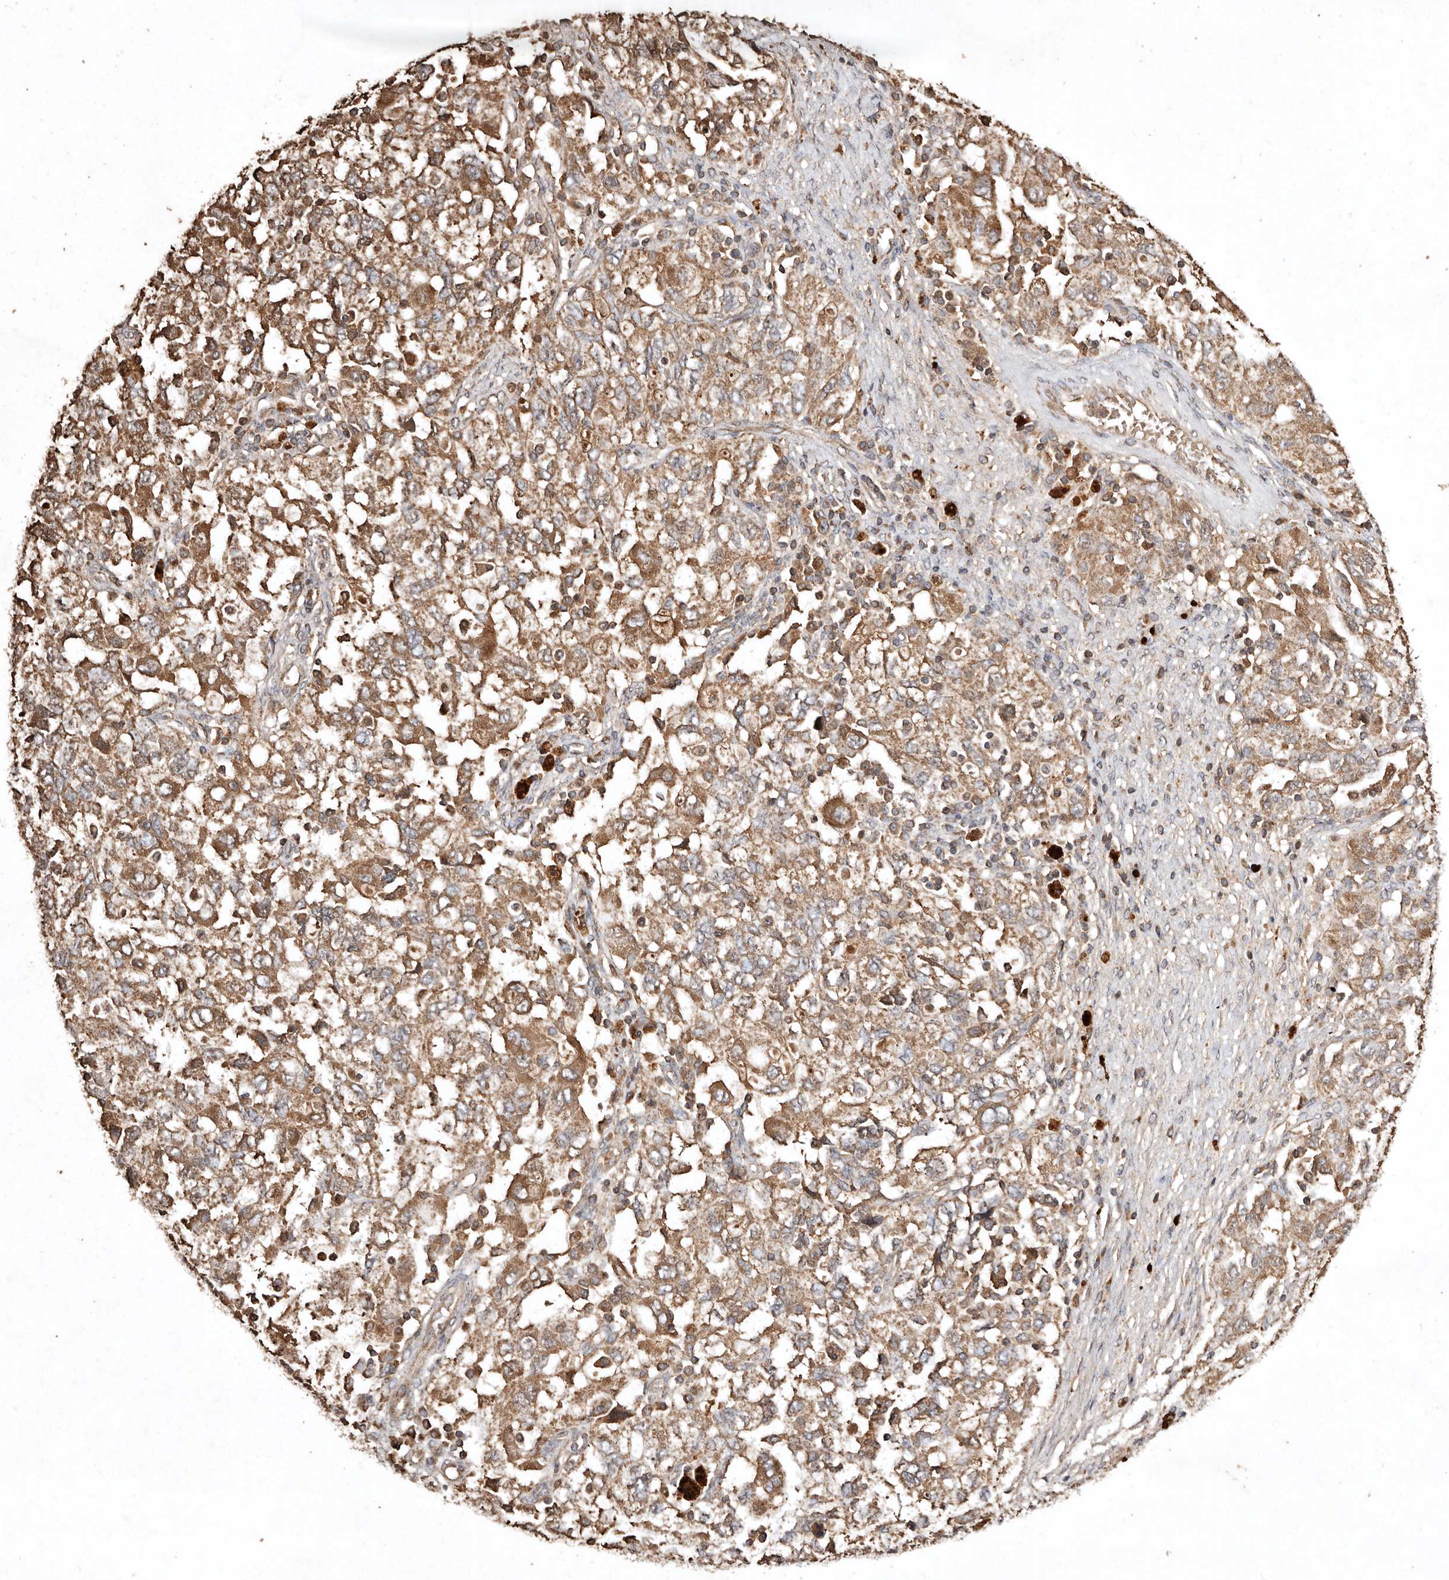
{"staining": {"intensity": "moderate", "quantity": ">75%", "location": "cytoplasmic/membranous"}, "tissue": "ovarian cancer", "cell_type": "Tumor cells", "image_type": "cancer", "snomed": [{"axis": "morphology", "description": "Carcinoma, NOS"}, {"axis": "morphology", "description": "Cystadenocarcinoma, serous, NOS"}, {"axis": "topography", "description": "Ovary"}], "caption": "A high-resolution histopathology image shows IHC staining of ovarian cancer (serous cystadenocarcinoma), which displays moderate cytoplasmic/membranous positivity in approximately >75% of tumor cells. The staining is performed using DAB brown chromogen to label protein expression. The nuclei are counter-stained blue using hematoxylin.", "gene": "FARS2", "patient": {"sex": "female", "age": 69}}